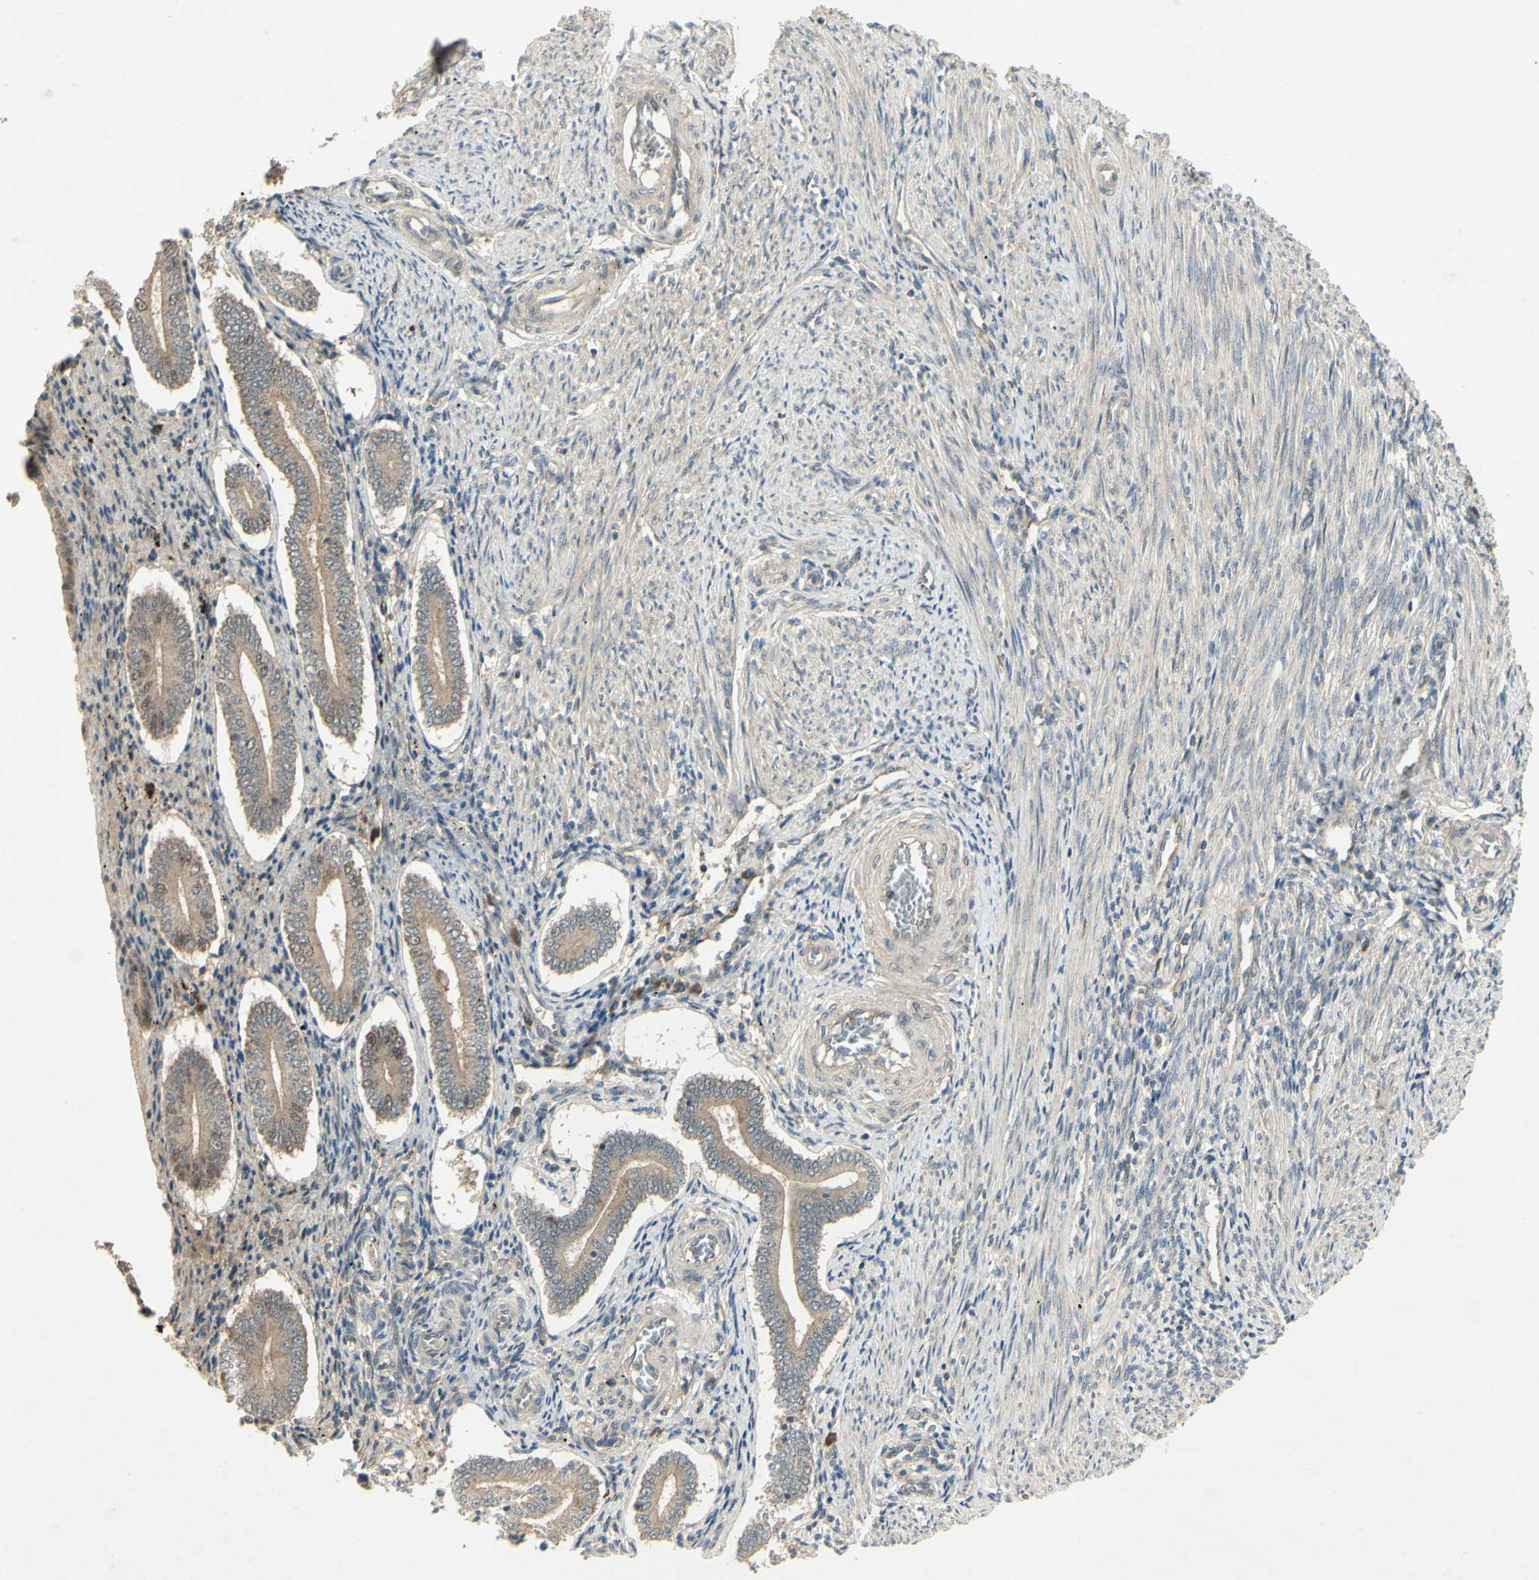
{"staining": {"intensity": "negative", "quantity": "none", "location": "none"}, "tissue": "endometrium", "cell_type": "Cells in endometrial stroma", "image_type": "normal", "snomed": [{"axis": "morphology", "description": "Normal tissue, NOS"}, {"axis": "topography", "description": "Endometrium"}], "caption": "Protein analysis of benign endometrium shows no significant expression in cells in endometrial stroma. The staining is performed using DAB (3,3'-diaminobenzidine) brown chromogen with nuclei counter-stained in using hematoxylin.", "gene": "RAD18", "patient": {"sex": "female", "age": 42}}